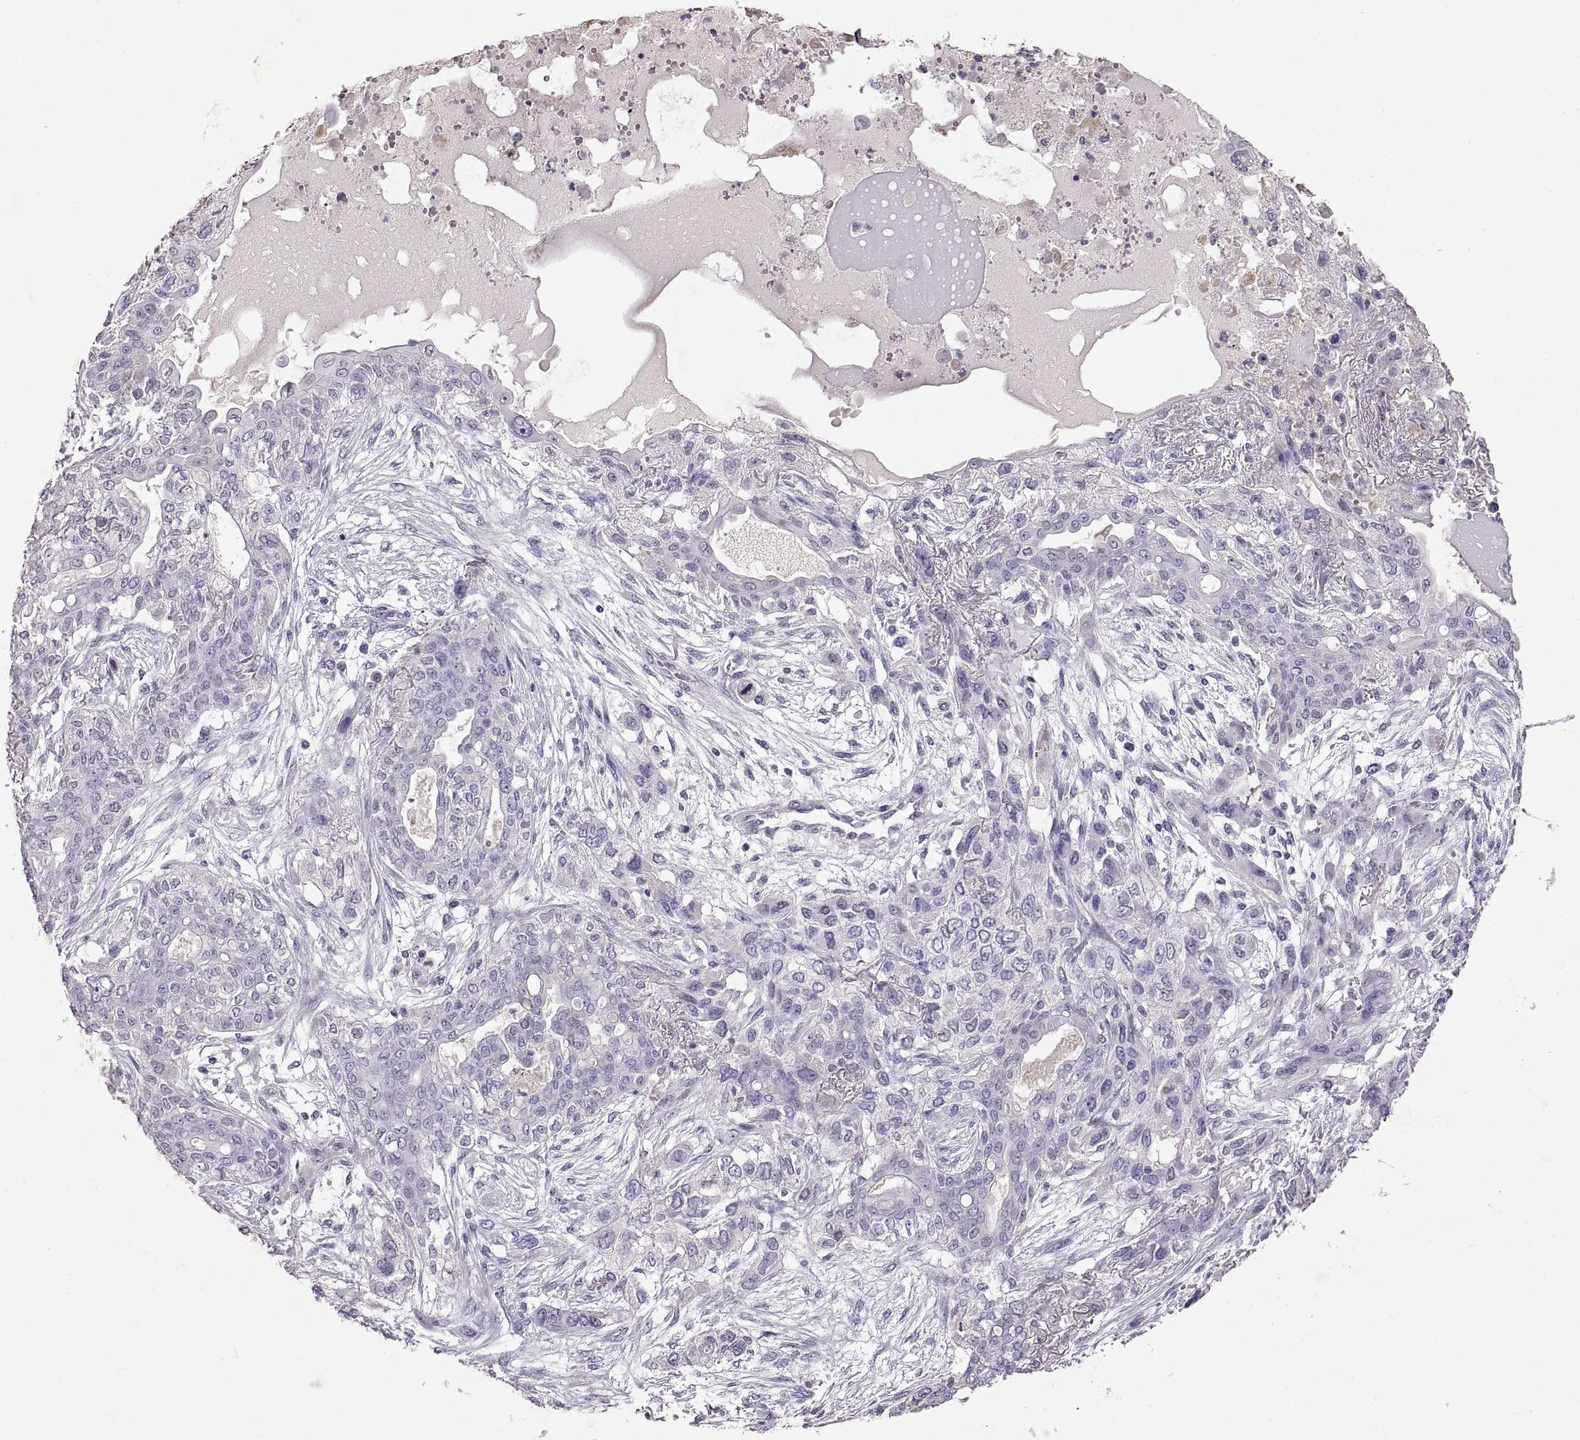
{"staining": {"intensity": "negative", "quantity": "none", "location": "none"}, "tissue": "lung cancer", "cell_type": "Tumor cells", "image_type": "cancer", "snomed": [{"axis": "morphology", "description": "Squamous cell carcinoma, NOS"}, {"axis": "topography", "description": "Lung"}], "caption": "Lung cancer stained for a protein using immunohistochemistry demonstrates no staining tumor cells.", "gene": "DEFB136", "patient": {"sex": "female", "age": 70}}